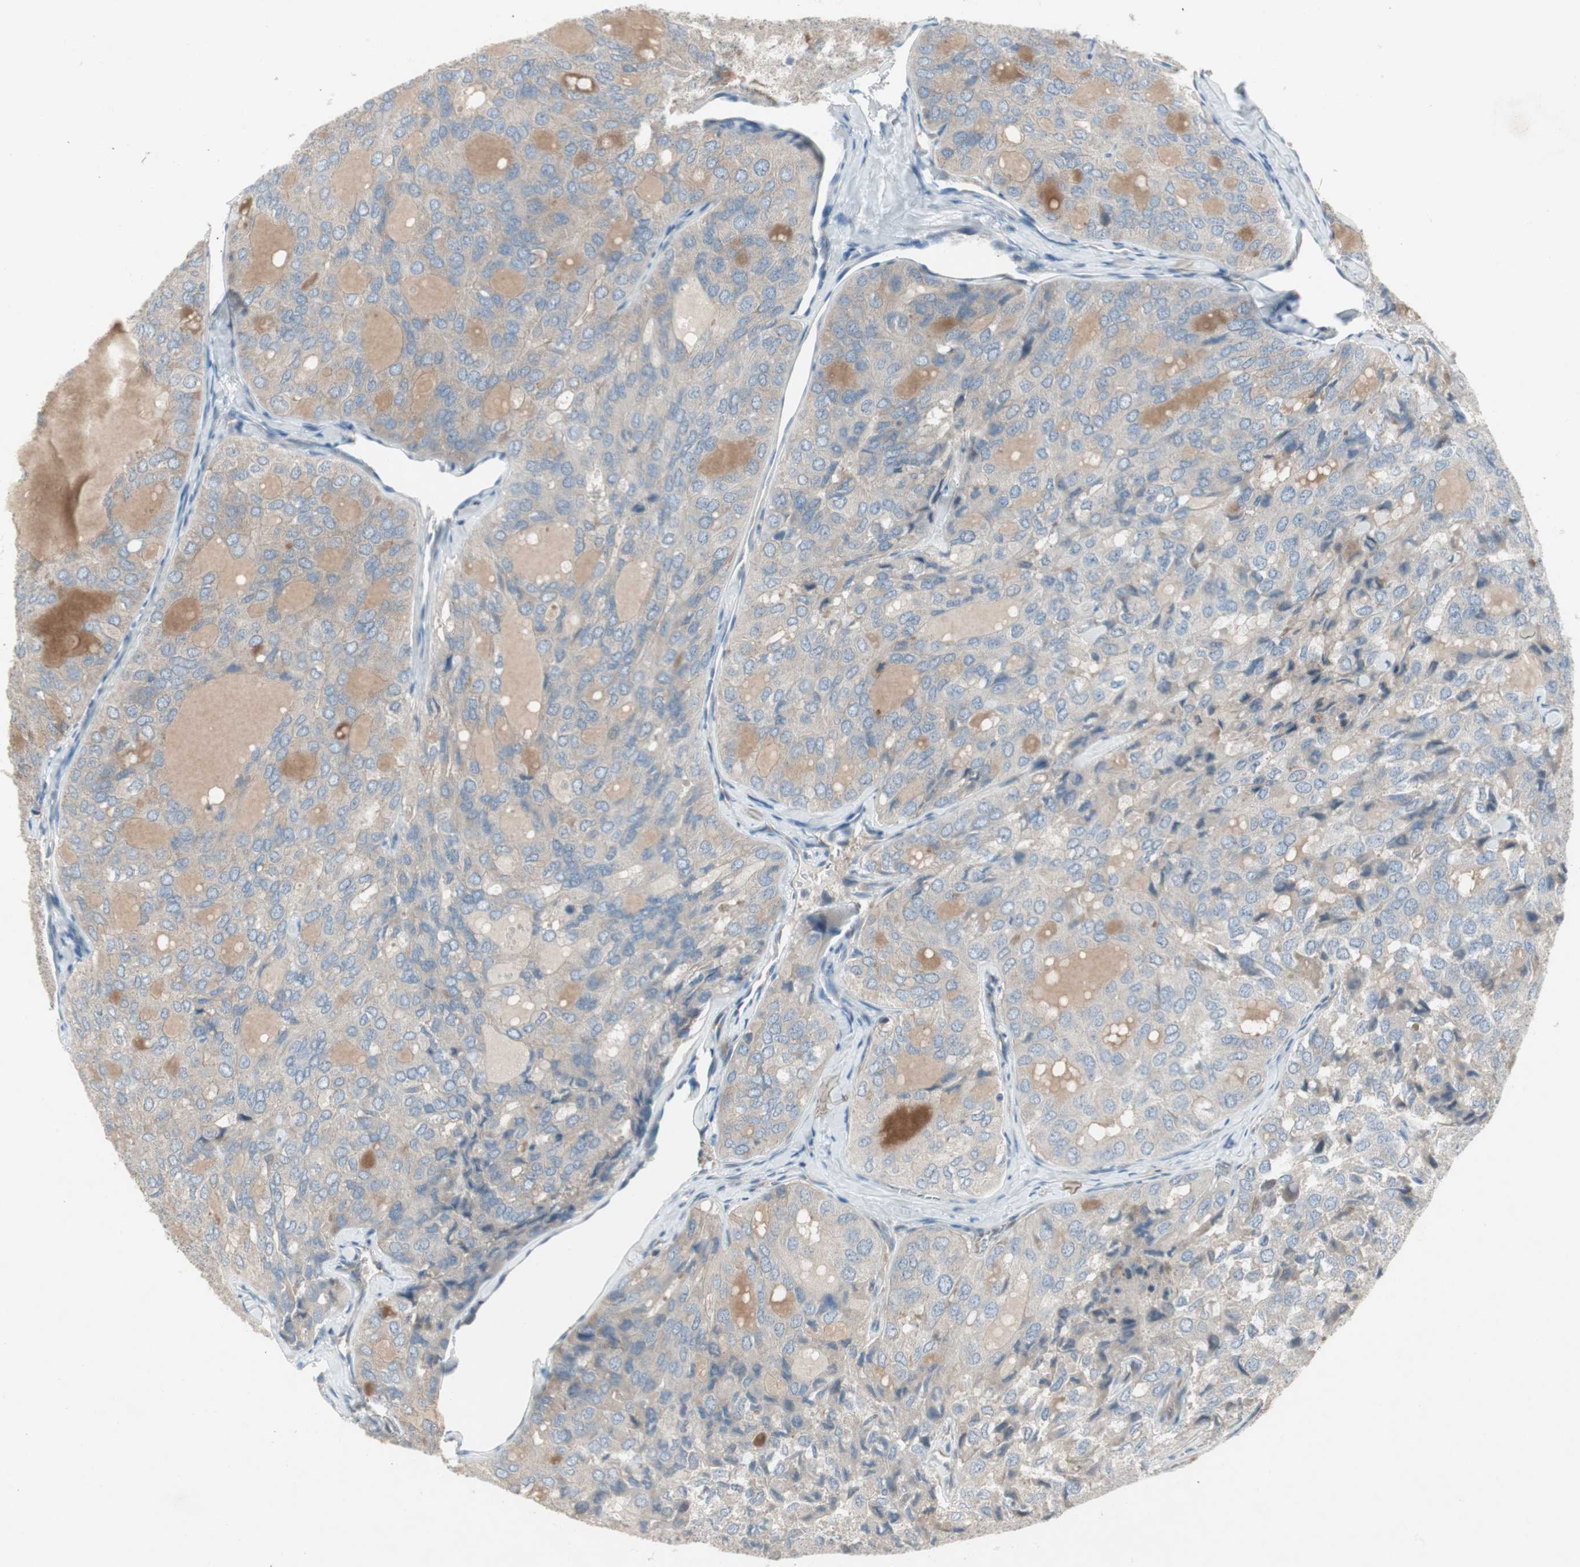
{"staining": {"intensity": "weak", "quantity": ">75%", "location": "cytoplasmic/membranous"}, "tissue": "thyroid cancer", "cell_type": "Tumor cells", "image_type": "cancer", "snomed": [{"axis": "morphology", "description": "Follicular adenoma carcinoma, NOS"}, {"axis": "topography", "description": "Thyroid gland"}], "caption": "About >75% of tumor cells in thyroid cancer (follicular adenoma carcinoma) demonstrate weak cytoplasmic/membranous protein staining as visualized by brown immunohistochemical staining.", "gene": "PANK2", "patient": {"sex": "male", "age": 75}}